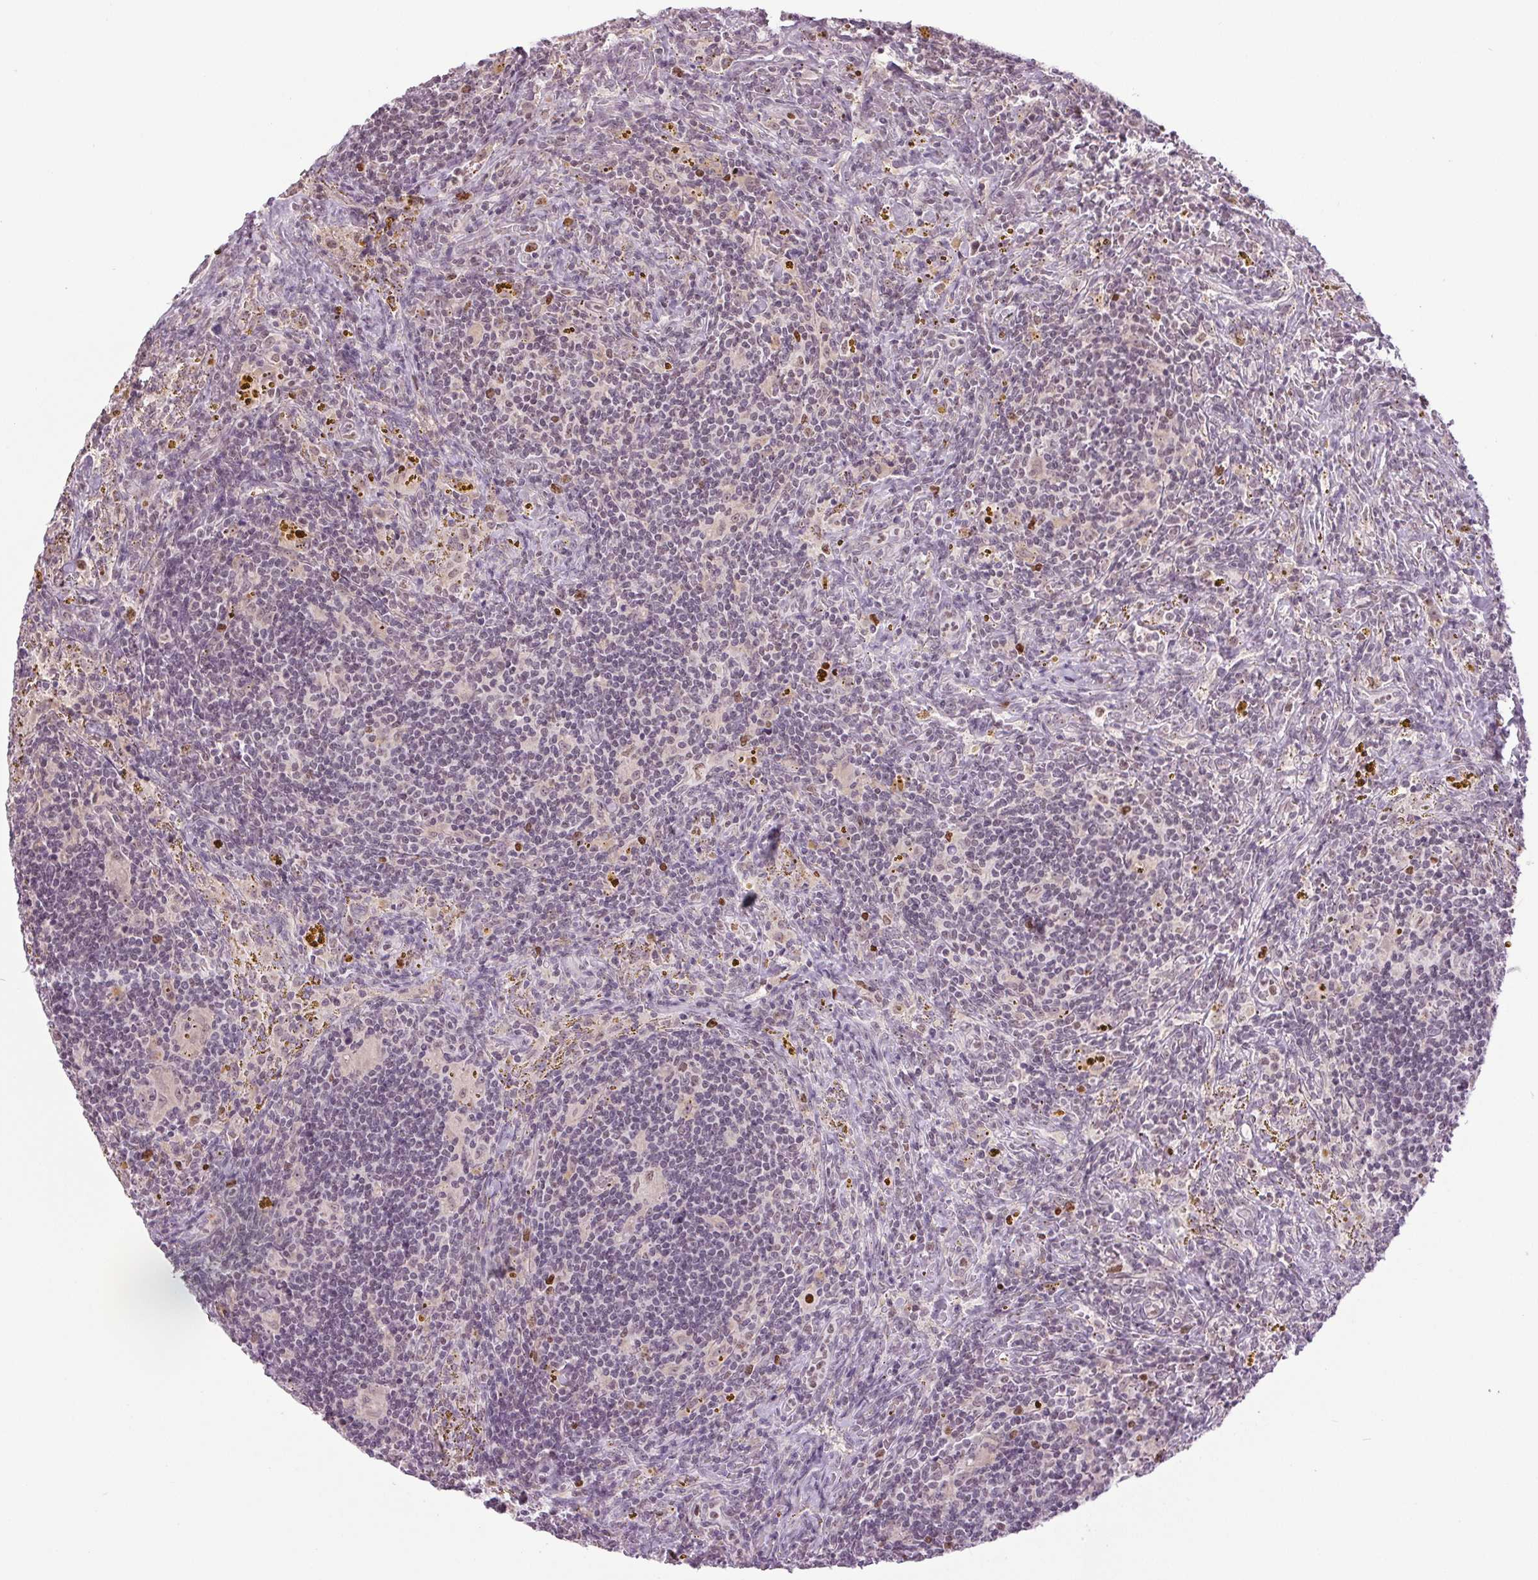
{"staining": {"intensity": "negative", "quantity": "none", "location": "none"}, "tissue": "lymphoma", "cell_type": "Tumor cells", "image_type": "cancer", "snomed": [{"axis": "morphology", "description": "Malignant lymphoma, non-Hodgkin's type, Low grade"}, {"axis": "topography", "description": "Spleen"}], "caption": "Immunohistochemistry histopathology image of neoplastic tissue: human lymphoma stained with DAB (3,3'-diaminobenzidine) shows no significant protein expression in tumor cells. (DAB (3,3'-diaminobenzidine) IHC, high magnification).", "gene": "SMIM6", "patient": {"sex": "female", "age": 70}}